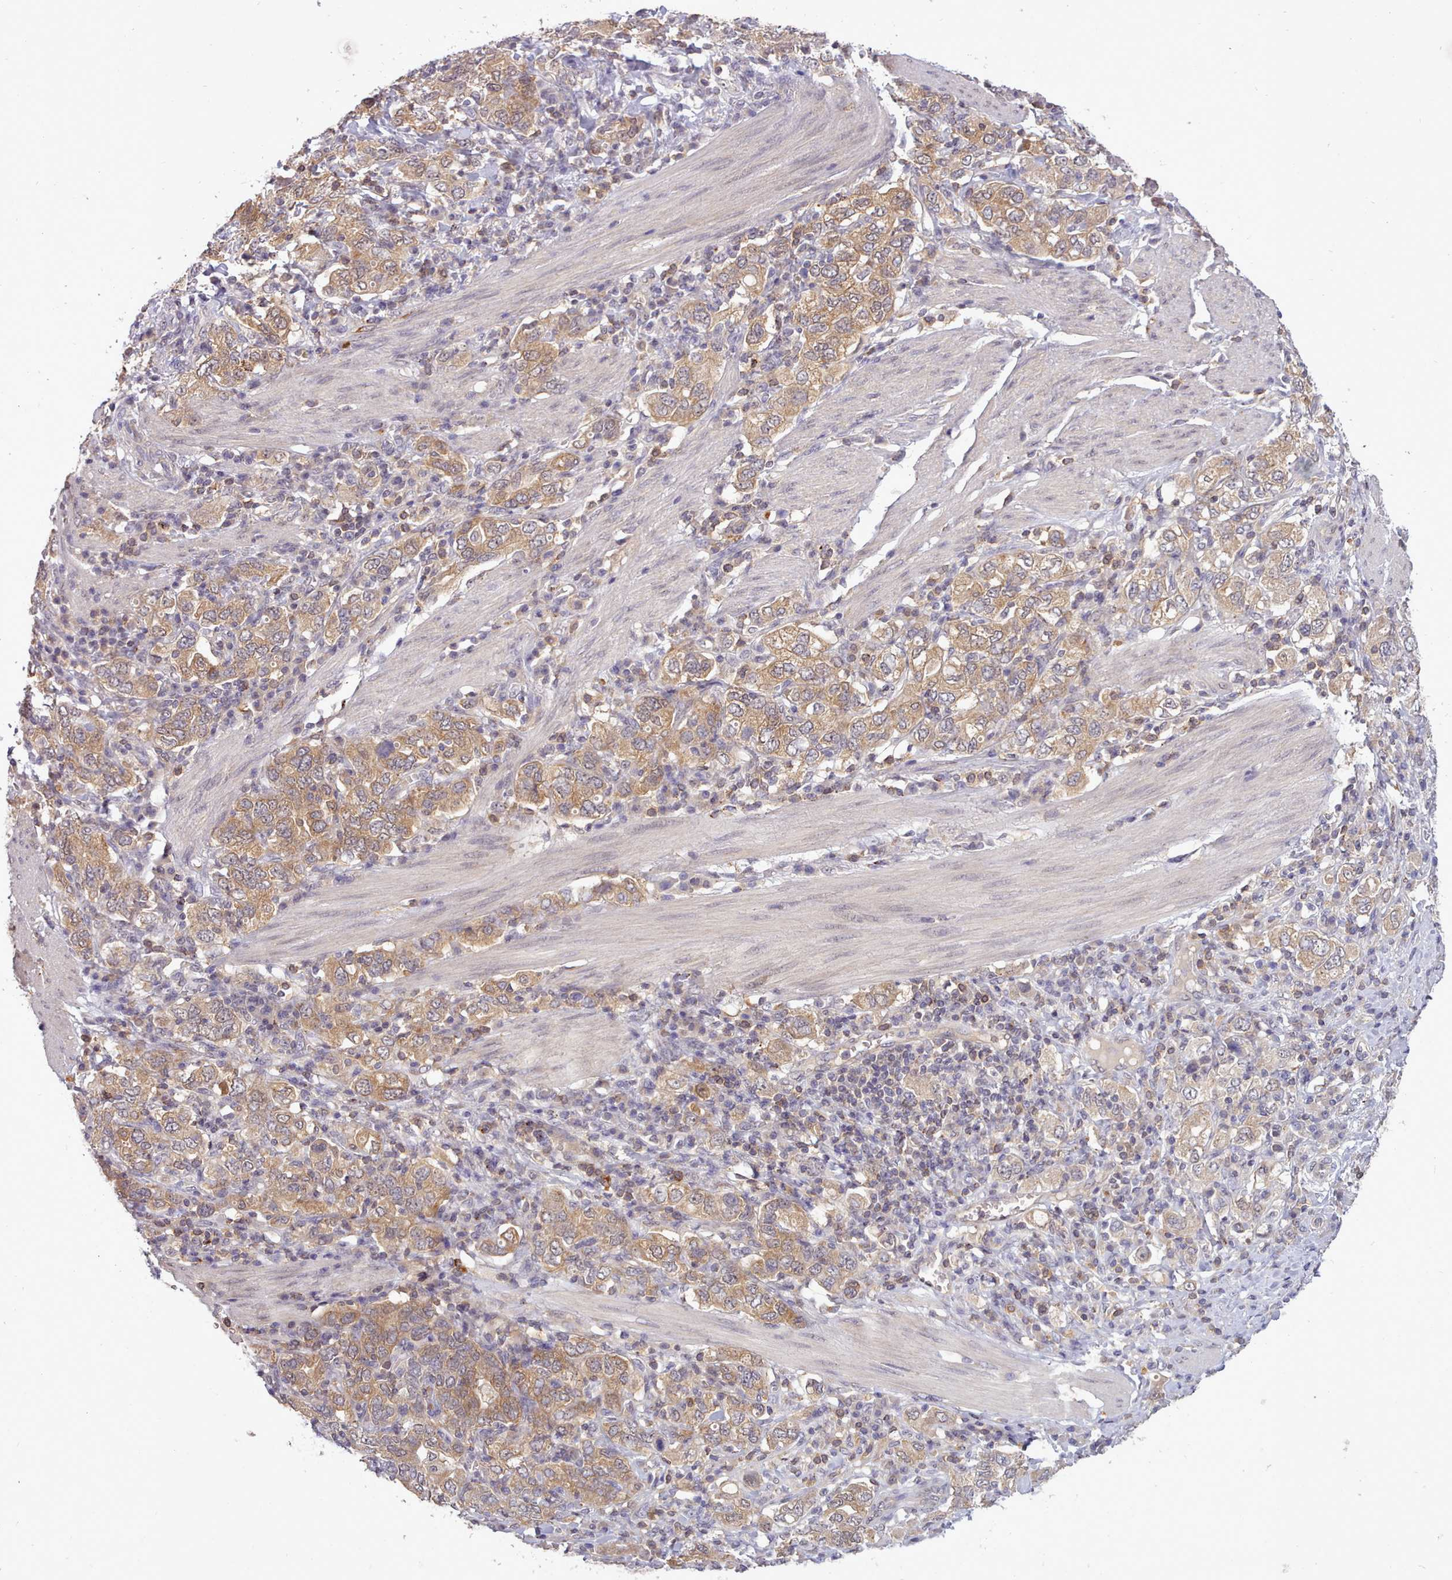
{"staining": {"intensity": "moderate", "quantity": ">75%", "location": "cytoplasmic/membranous,nuclear"}, "tissue": "stomach cancer", "cell_type": "Tumor cells", "image_type": "cancer", "snomed": [{"axis": "morphology", "description": "Adenocarcinoma, NOS"}, {"axis": "topography", "description": "Stomach, upper"}, {"axis": "topography", "description": "Stomach"}], "caption": "Adenocarcinoma (stomach) tissue exhibits moderate cytoplasmic/membranous and nuclear expression in approximately >75% of tumor cells The staining was performed using DAB to visualize the protein expression in brown, while the nuclei were stained in blue with hematoxylin (Magnification: 20x).", "gene": "ARL17A", "patient": {"sex": "male", "age": 62}}